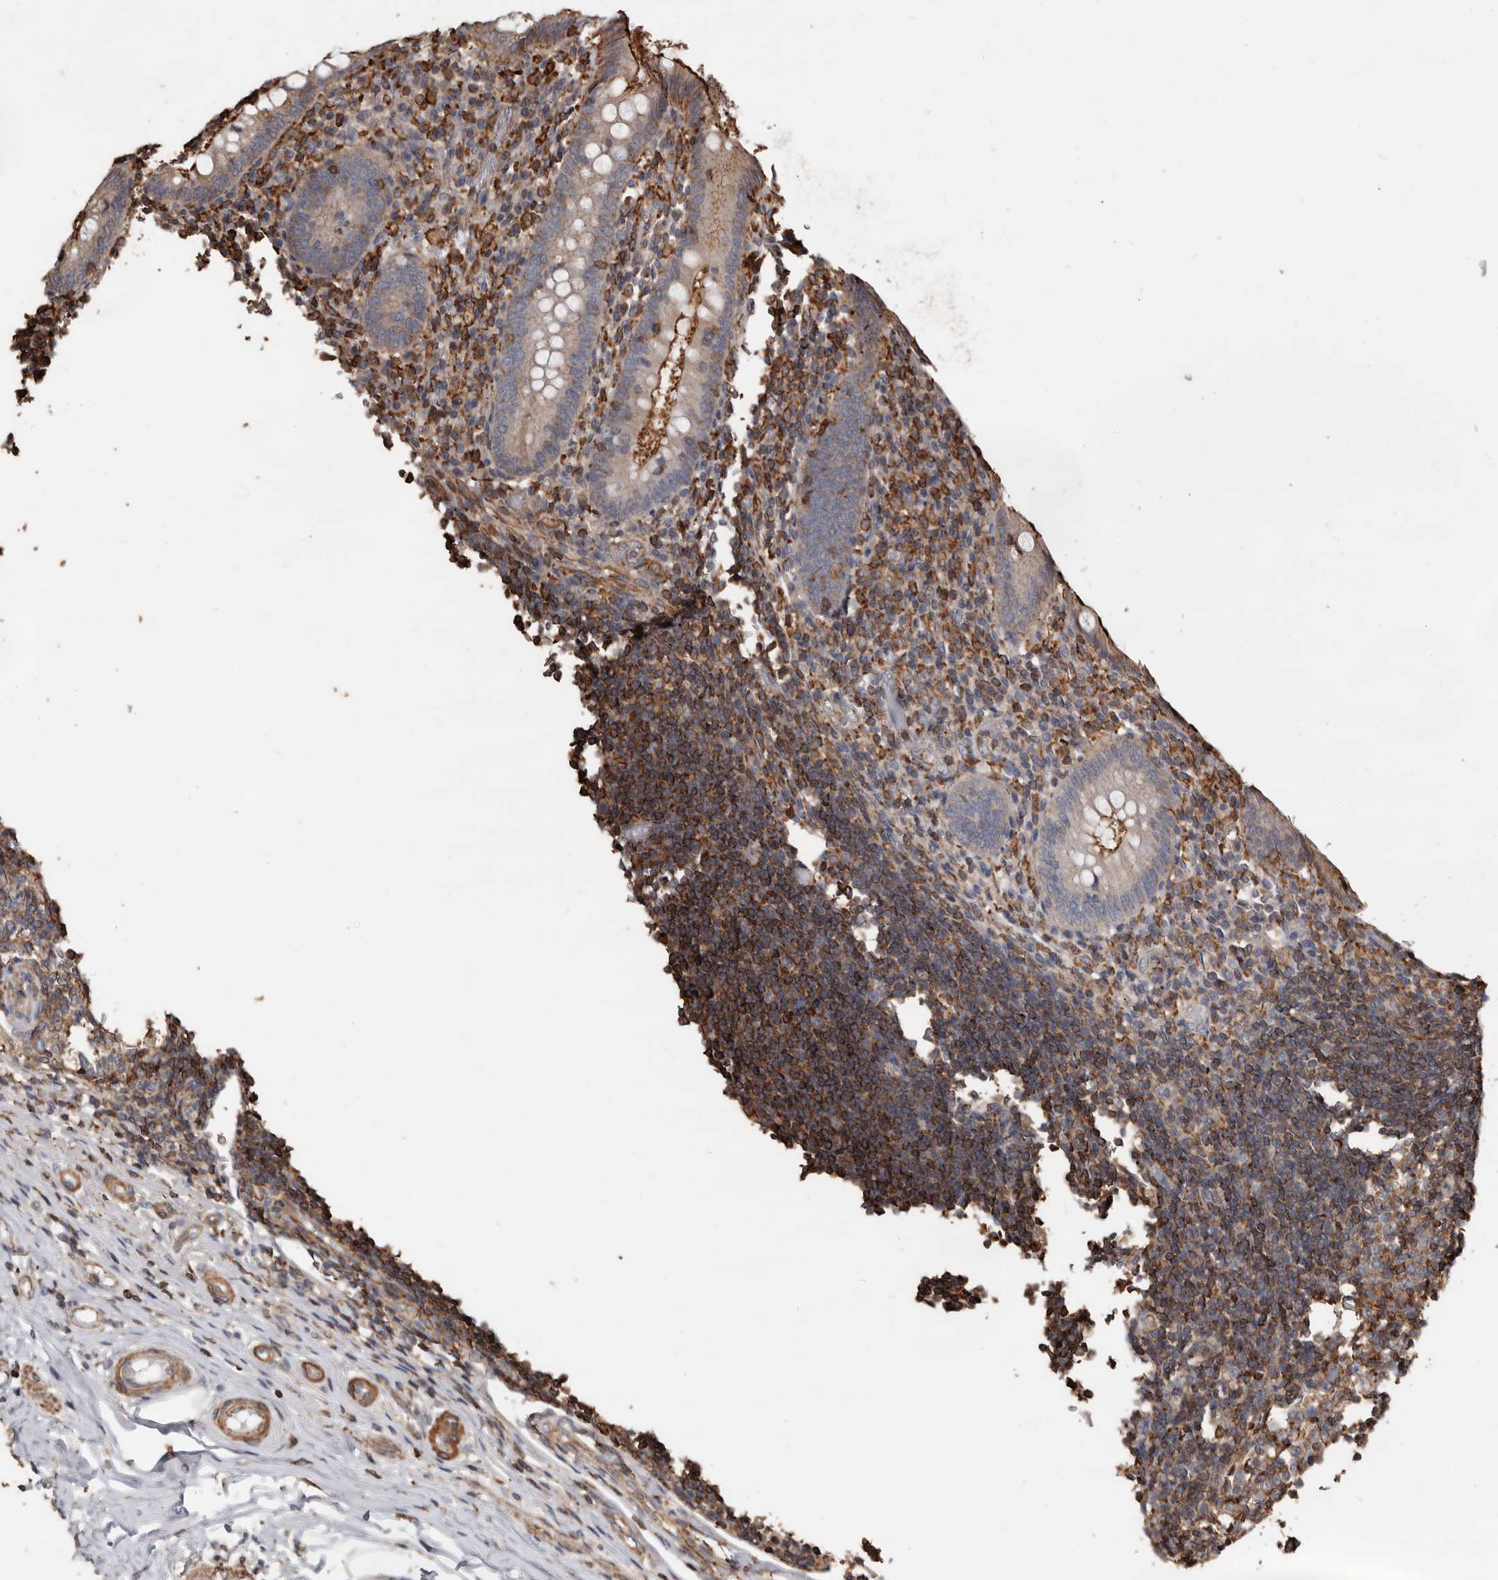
{"staining": {"intensity": "moderate", "quantity": "<25%", "location": "cytoplasmic/membranous"}, "tissue": "appendix", "cell_type": "Glandular cells", "image_type": "normal", "snomed": [{"axis": "morphology", "description": "Normal tissue, NOS"}, {"axis": "topography", "description": "Appendix"}], "caption": "High-power microscopy captured an IHC image of unremarkable appendix, revealing moderate cytoplasmic/membranous expression in about <25% of glandular cells. Using DAB (3,3'-diaminobenzidine) (brown) and hematoxylin (blue) stains, captured at high magnification using brightfield microscopy.", "gene": "GSK3A", "patient": {"sex": "female", "age": 17}}